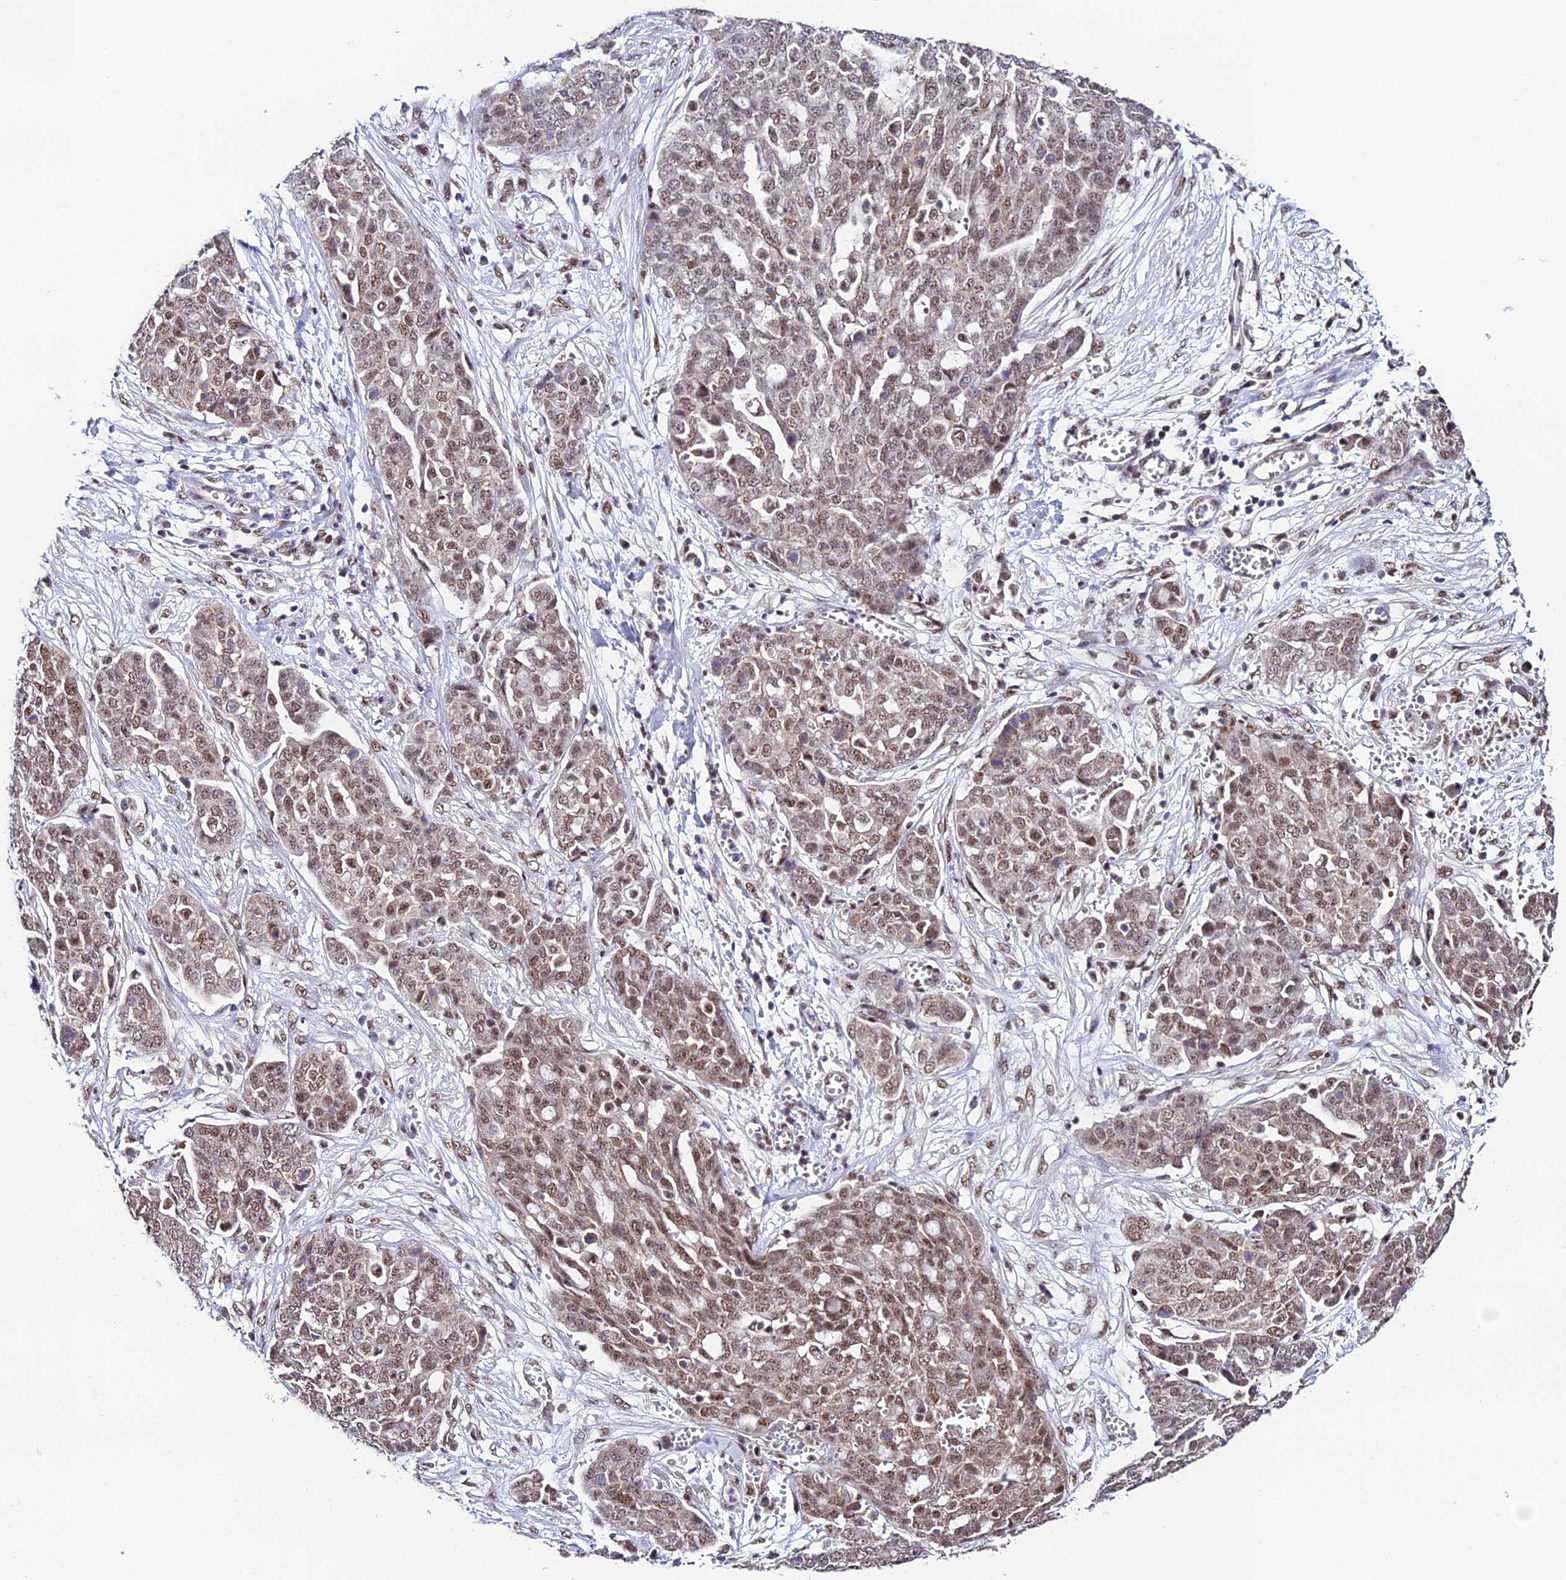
{"staining": {"intensity": "weak", "quantity": ">75%", "location": "nuclear"}, "tissue": "ovarian cancer", "cell_type": "Tumor cells", "image_type": "cancer", "snomed": [{"axis": "morphology", "description": "Cystadenocarcinoma, serous, NOS"}, {"axis": "topography", "description": "Soft tissue"}, {"axis": "topography", "description": "Ovary"}], "caption": "A photomicrograph of ovarian serous cystadenocarcinoma stained for a protein demonstrates weak nuclear brown staining in tumor cells. The staining is performed using DAB brown chromogen to label protein expression. The nuclei are counter-stained blue using hematoxylin.", "gene": "THOC7", "patient": {"sex": "female", "age": 57}}